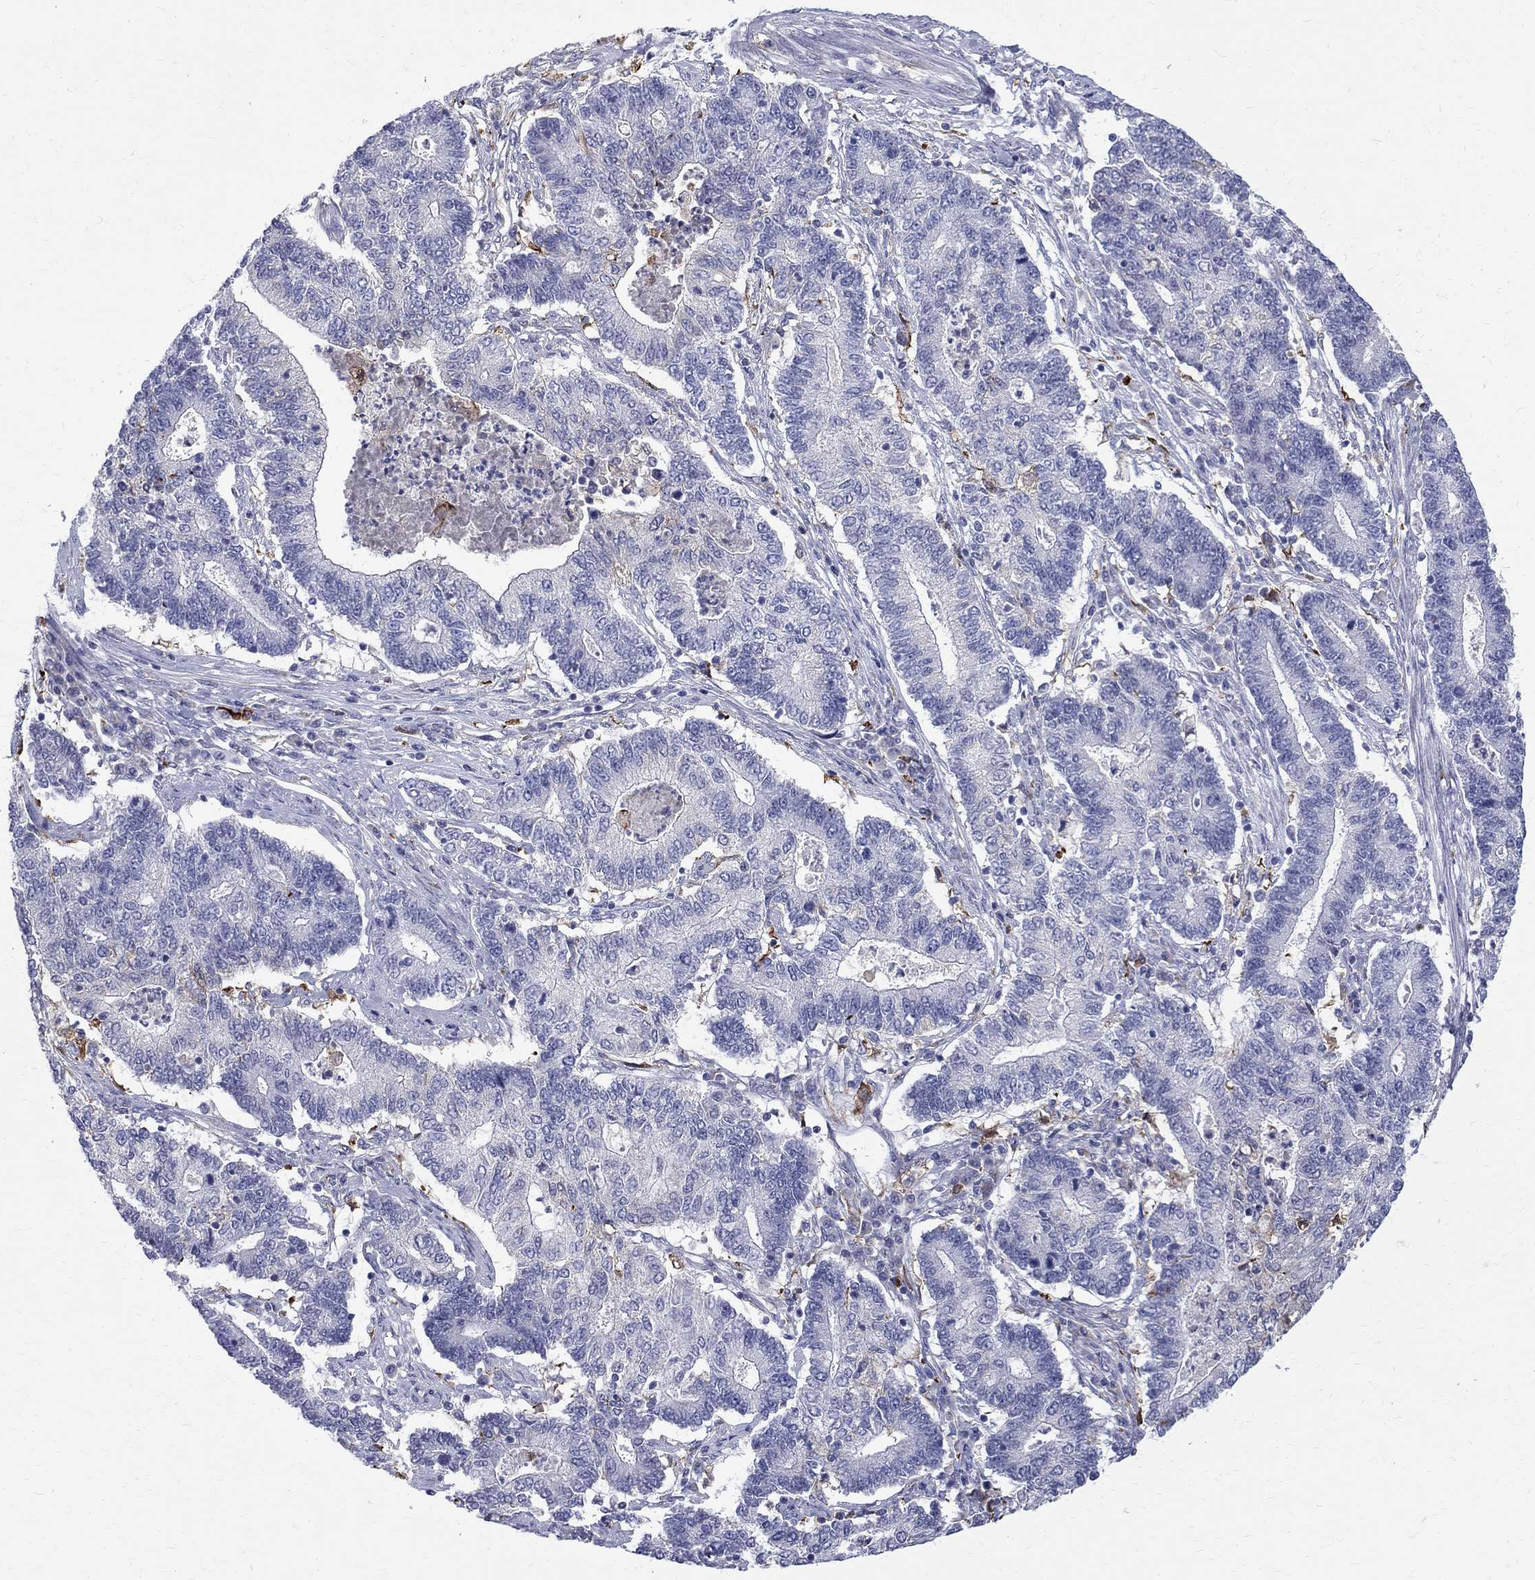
{"staining": {"intensity": "negative", "quantity": "none", "location": "none"}, "tissue": "endometrial cancer", "cell_type": "Tumor cells", "image_type": "cancer", "snomed": [{"axis": "morphology", "description": "Adenocarcinoma, NOS"}, {"axis": "topography", "description": "Uterus"}, {"axis": "topography", "description": "Endometrium"}], "caption": "An immunohistochemistry (IHC) histopathology image of endometrial cancer (adenocarcinoma) is shown. There is no staining in tumor cells of endometrial cancer (adenocarcinoma).", "gene": "AGER", "patient": {"sex": "female", "age": 54}}